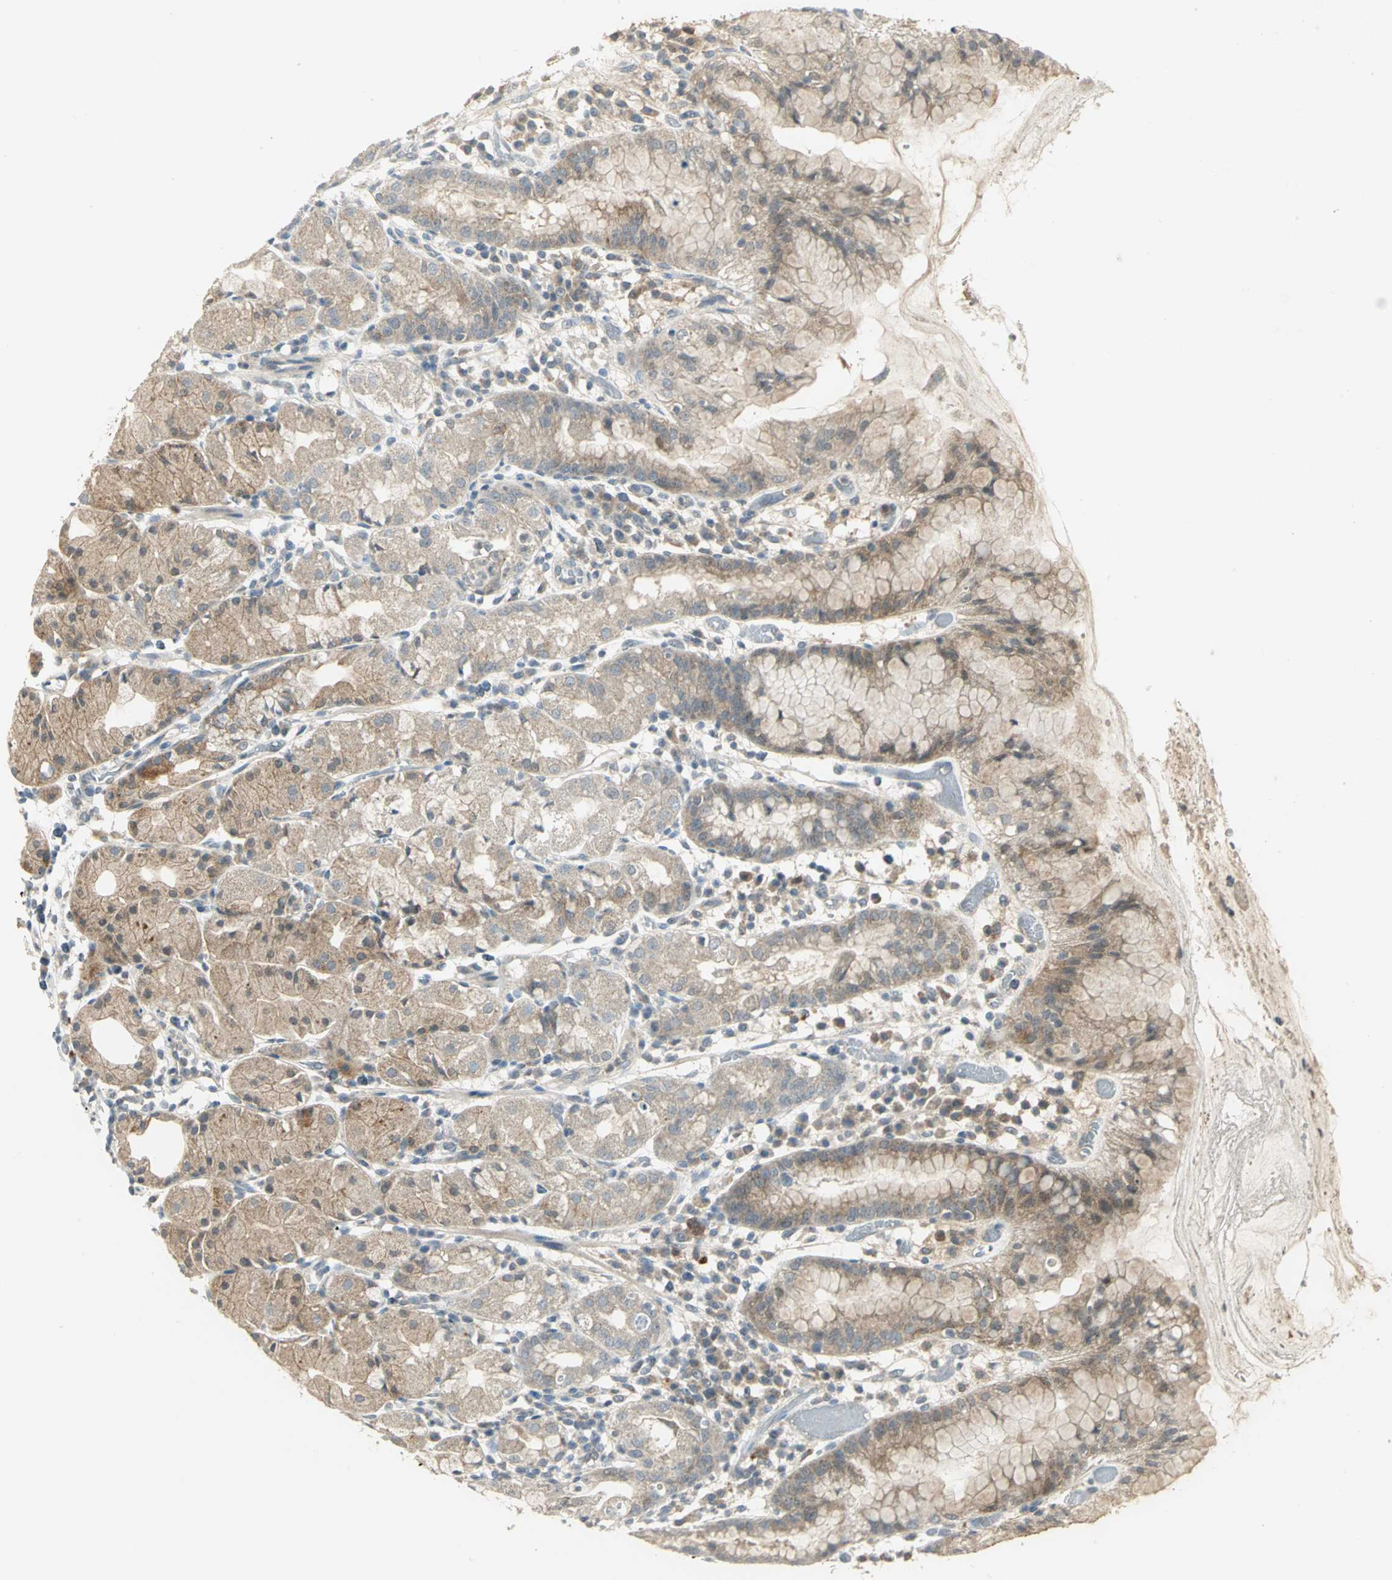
{"staining": {"intensity": "strong", "quantity": "<25%", "location": "cytoplasmic/membranous"}, "tissue": "stomach", "cell_type": "Glandular cells", "image_type": "normal", "snomed": [{"axis": "morphology", "description": "Normal tissue, NOS"}, {"axis": "topography", "description": "Stomach"}, {"axis": "topography", "description": "Stomach, lower"}], "caption": "Stomach stained with immunohistochemistry (IHC) displays strong cytoplasmic/membranous expression in about <25% of glandular cells.", "gene": "MAPK8IP3", "patient": {"sex": "female", "age": 75}}